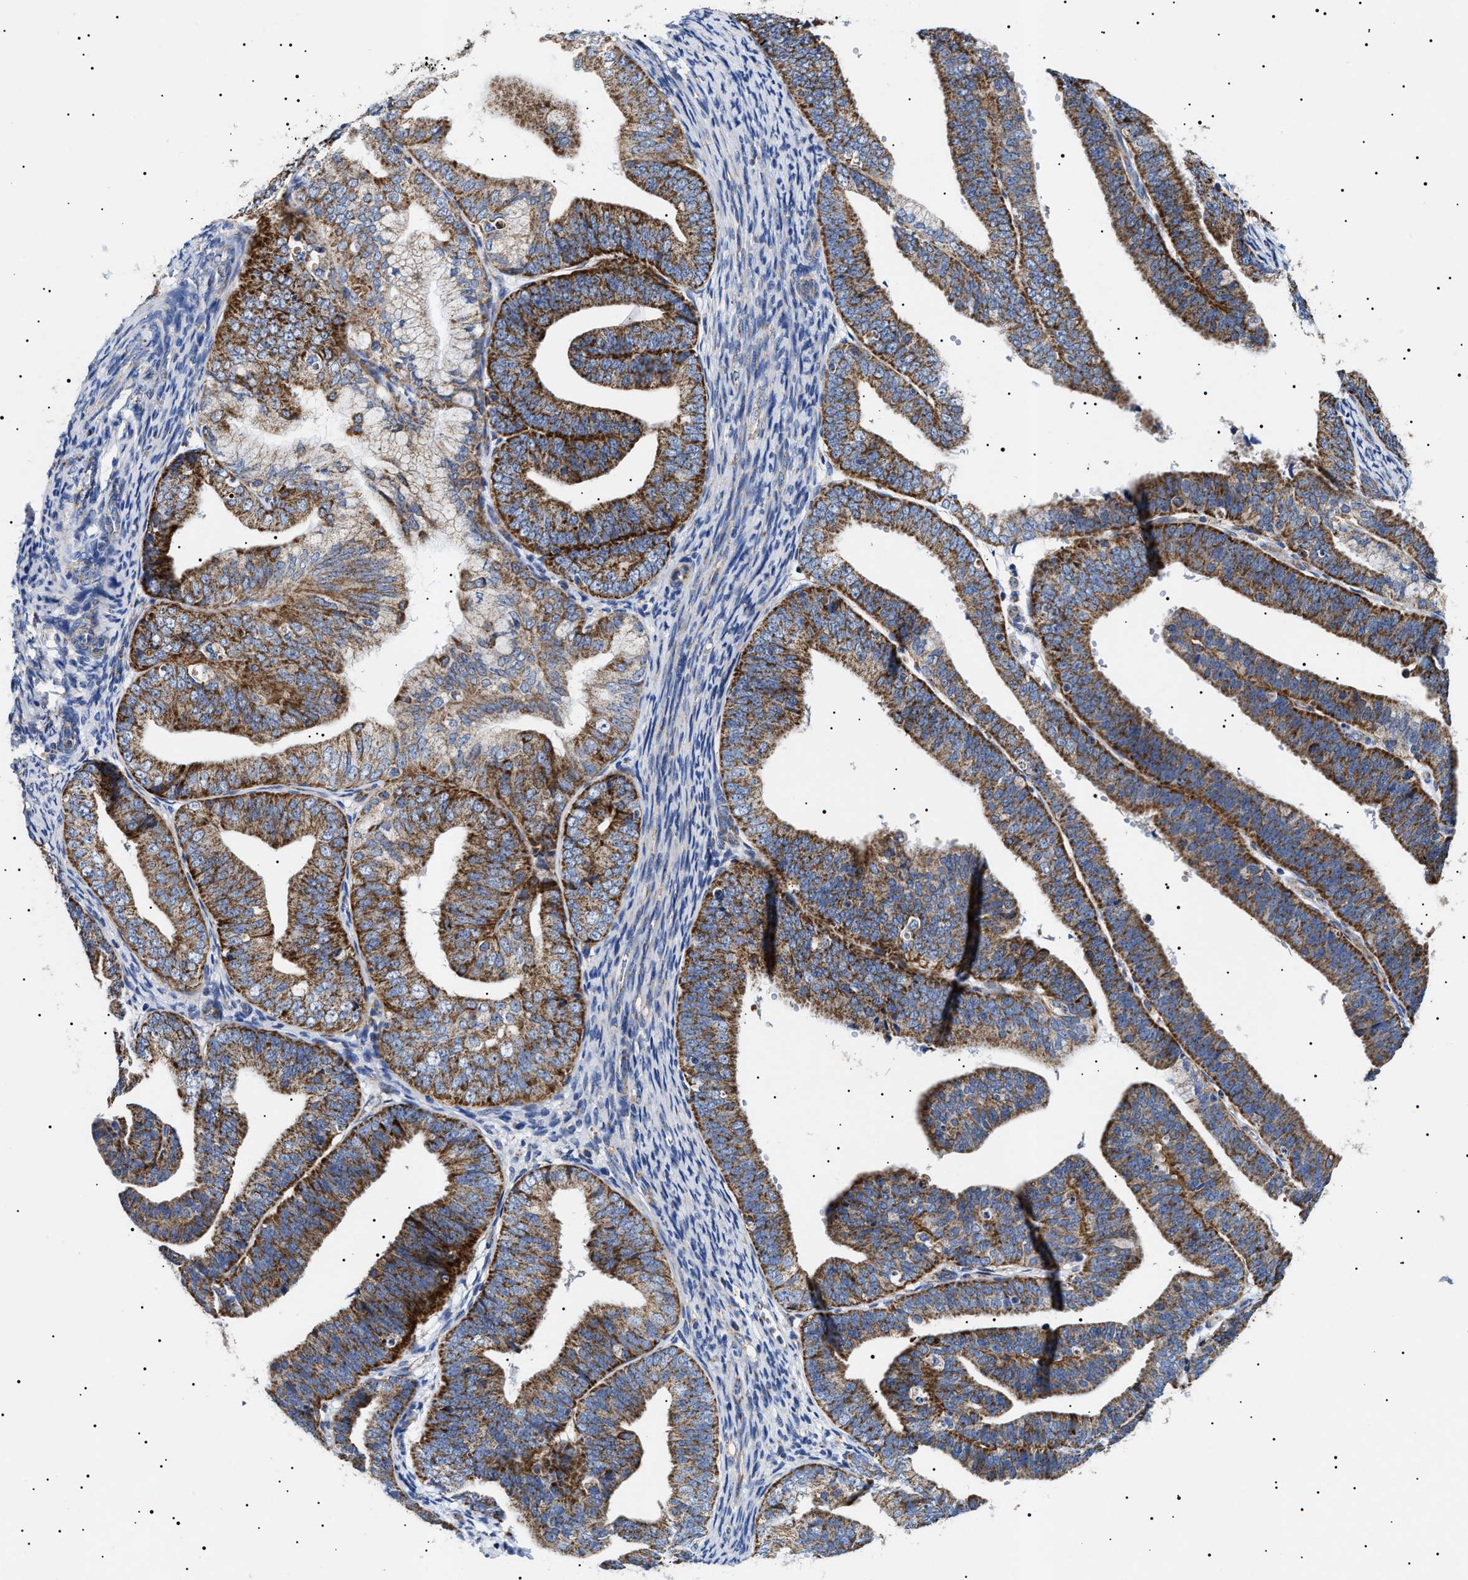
{"staining": {"intensity": "strong", "quantity": ">75%", "location": "cytoplasmic/membranous"}, "tissue": "endometrial cancer", "cell_type": "Tumor cells", "image_type": "cancer", "snomed": [{"axis": "morphology", "description": "Adenocarcinoma, NOS"}, {"axis": "topography", "description": "Endometrium"}], "caption": "Approximately >75% of tumor cells in human endometrial adenocarcinoma display strong cytoplasmic/membranous protein expression as visualized by brown immunohistochemical staining.", "gene": "CHRDL2", "patient": {"sex": "female", "age": 63}}